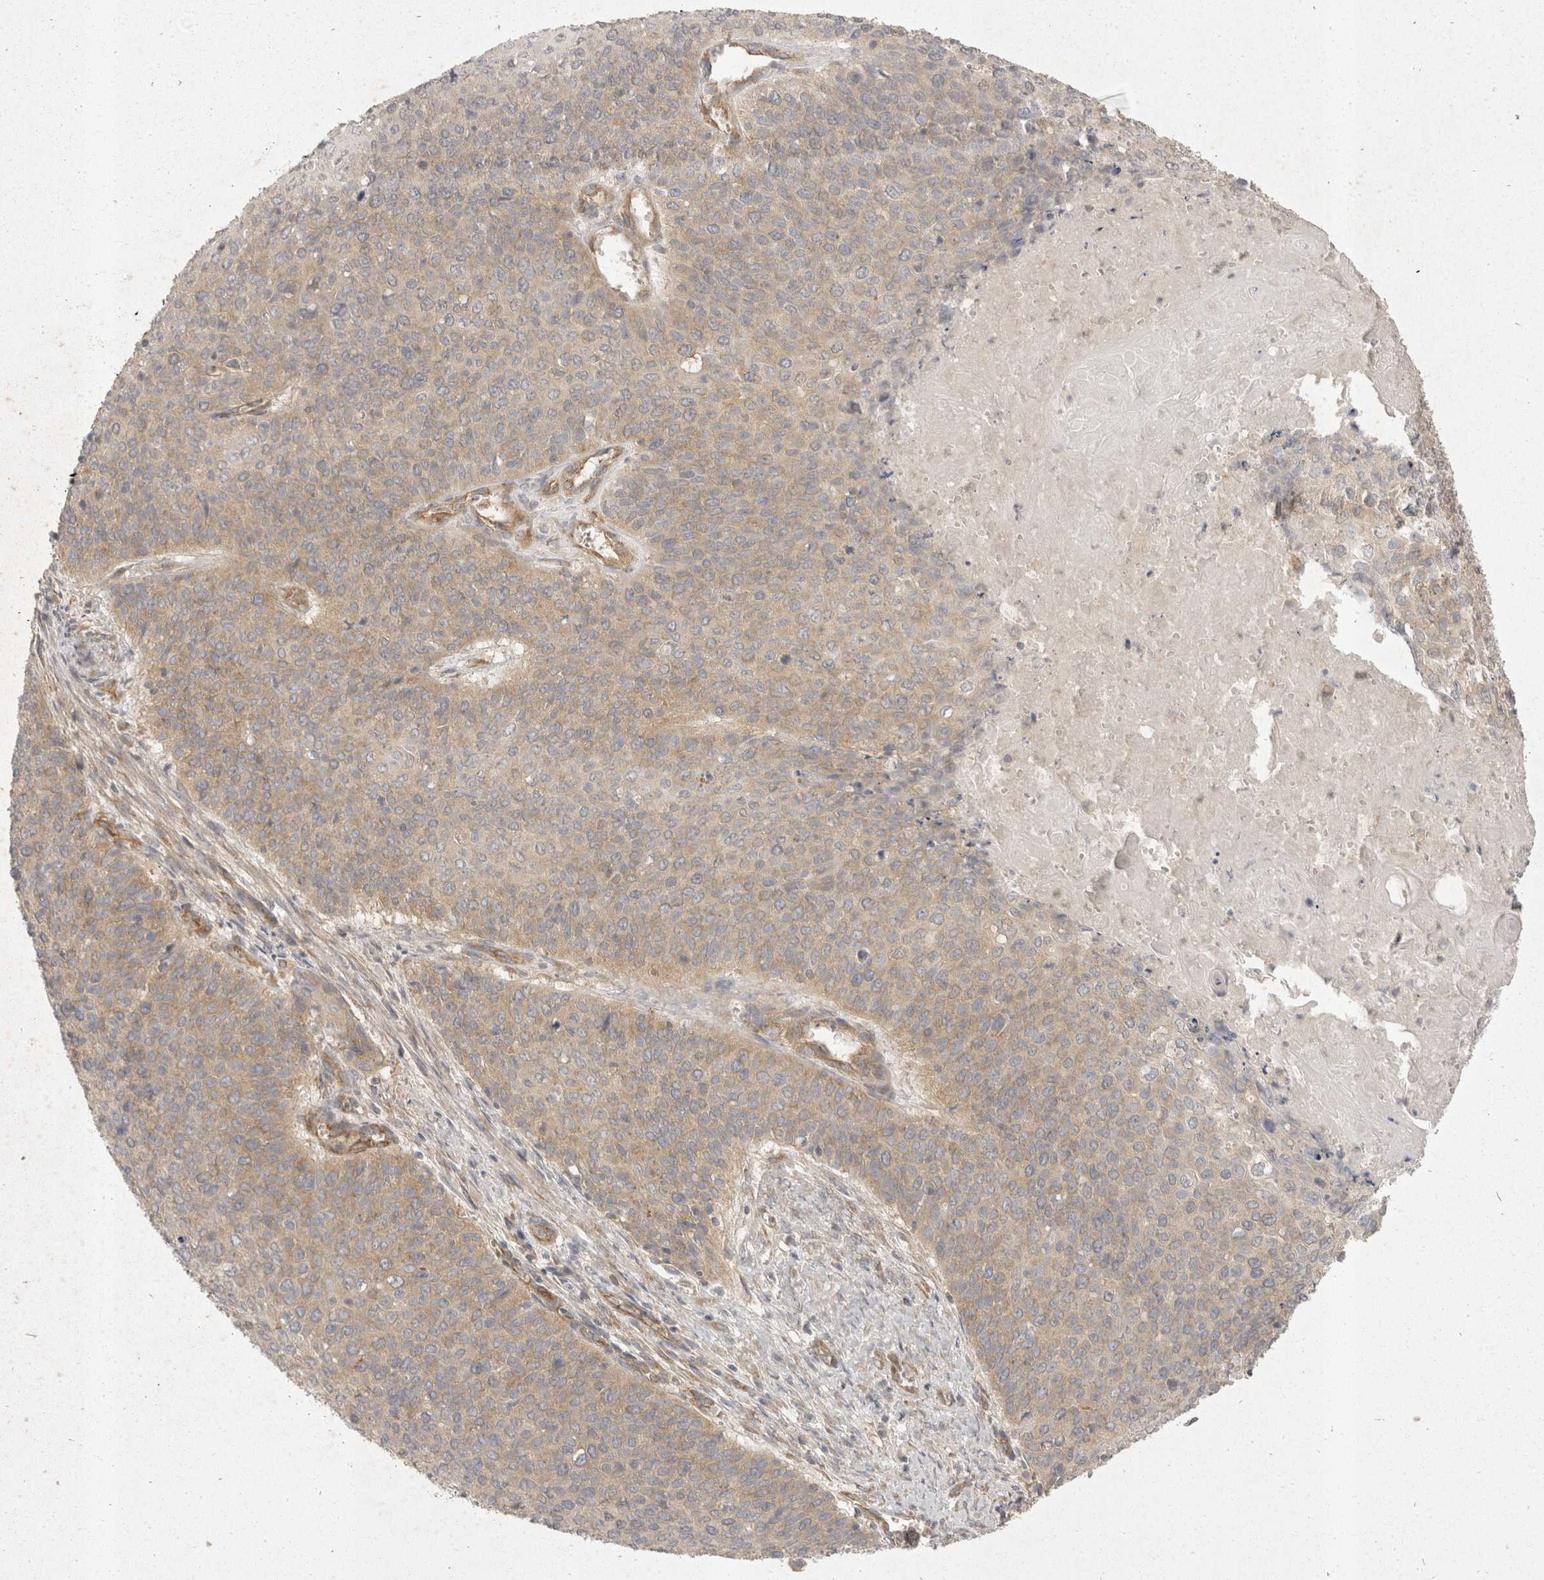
{"staining": {"intensity": "weak", "quantity": "25%-75%", "location": "cytoplasmic/membranous"}, "tissue": "cervical cancer", "cell_type": "Tumor cells", "image_type": "cancer", "snomed": [{"axis": "morphology", "description": "Squamous cell carcinoma, NOS"}, {"axis": "topography", "description": "Cervix"}], "caption": "Cervical cancer (squamous cell carcinoma) stained for a protein exhibits weak cytoplasmic/membranous positivity in tumor cells. (Brightfield microscopy of DAB IHC at high magnification).", "gene": "EIF4G3", "patient": {"sex": "female", "age": 39}}